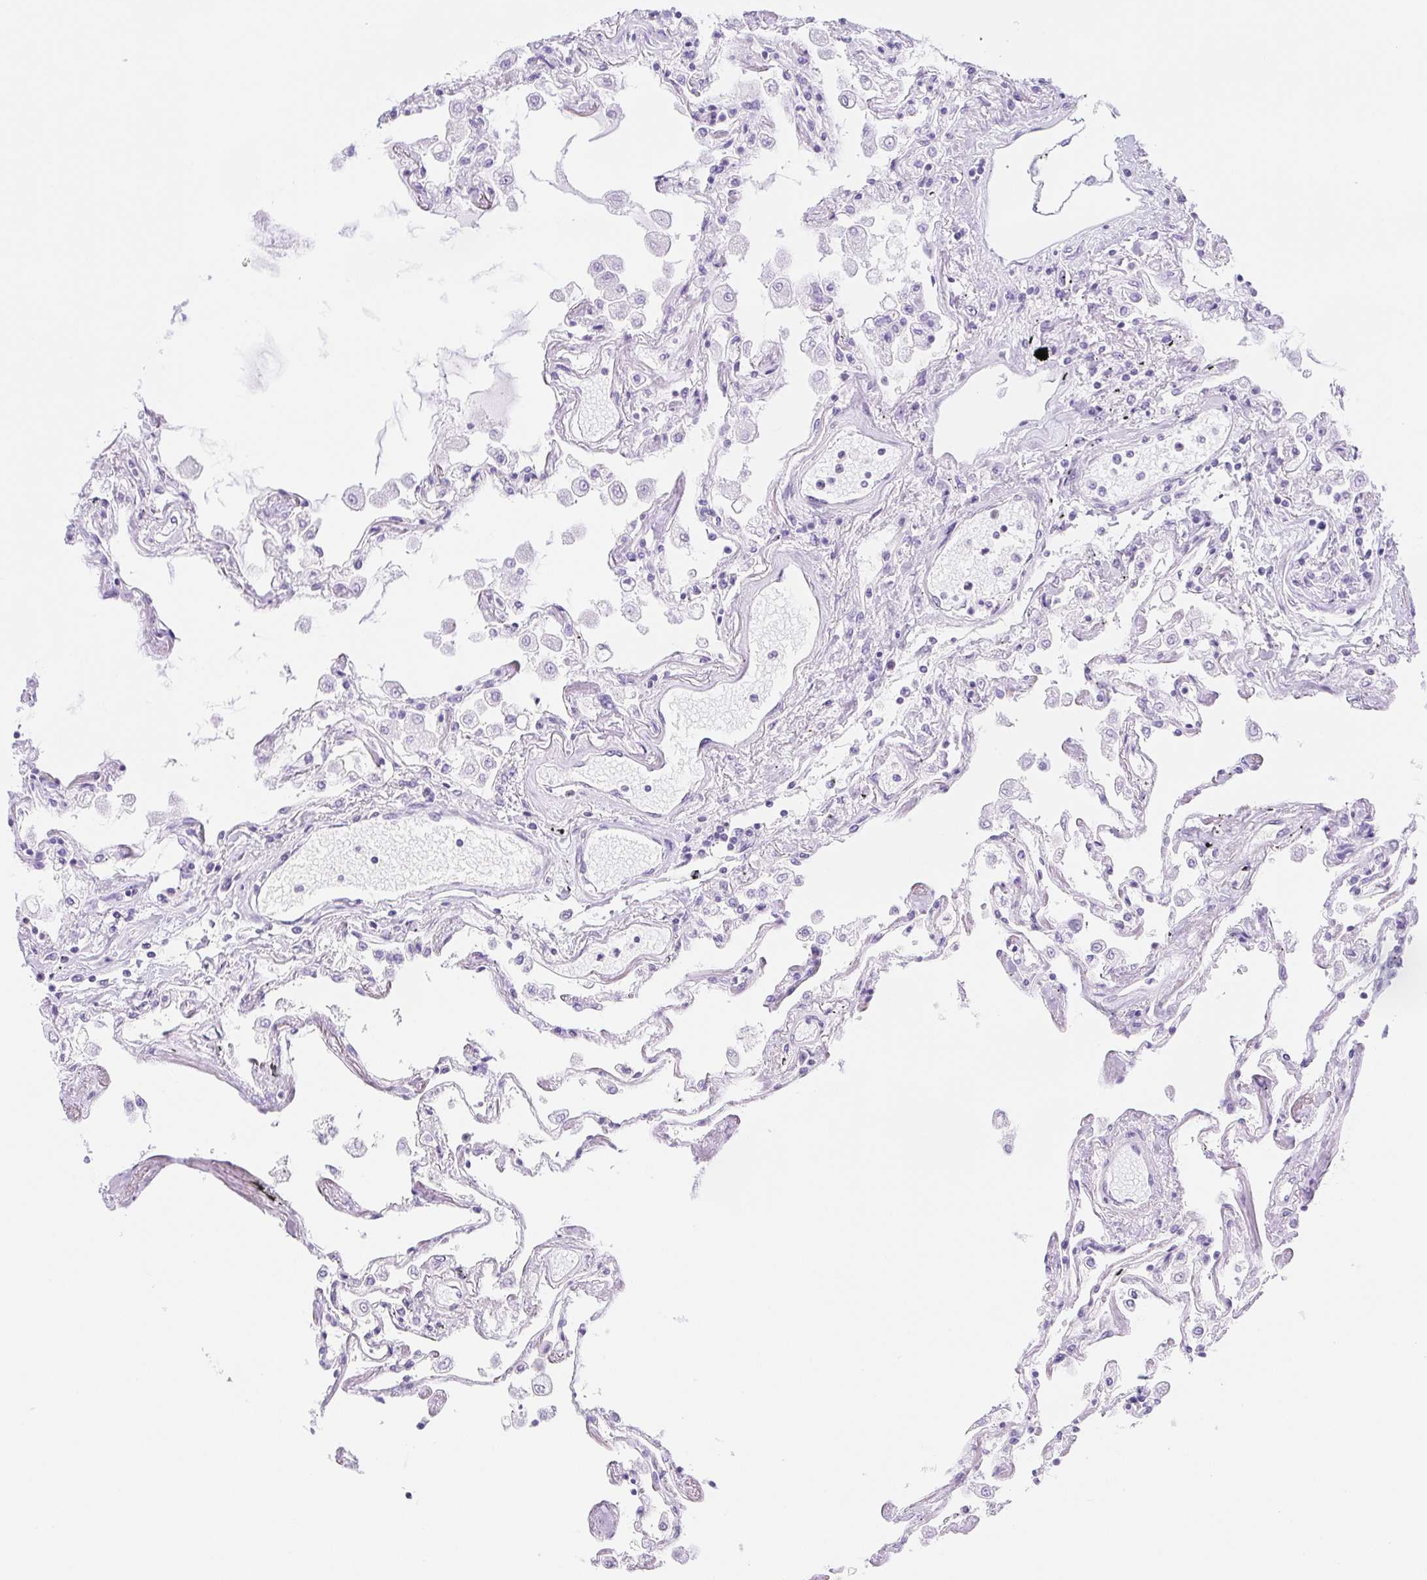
{"staining": {"intensity": "negative", "quantity": "none", "location": "none"}, "tissue": "lung", "cell_type": "Alveolar cells", "image_type": "normal", "snomed": [{"axis": "morphology", "description": "Normal tissue, NOS"}, {"axis": "morphology", "description": "Adenocarcinoma, NOS"}, {"axis": "topography", "description": "Cartilage tissue"}, {"axis": "topography", "description": "Lung"}], "caption": "Alveolar cells are negative for protein expression in normal human lung.", "gene": "DYNC2LI1", "patient": {"sex": "female", "age": 67}}